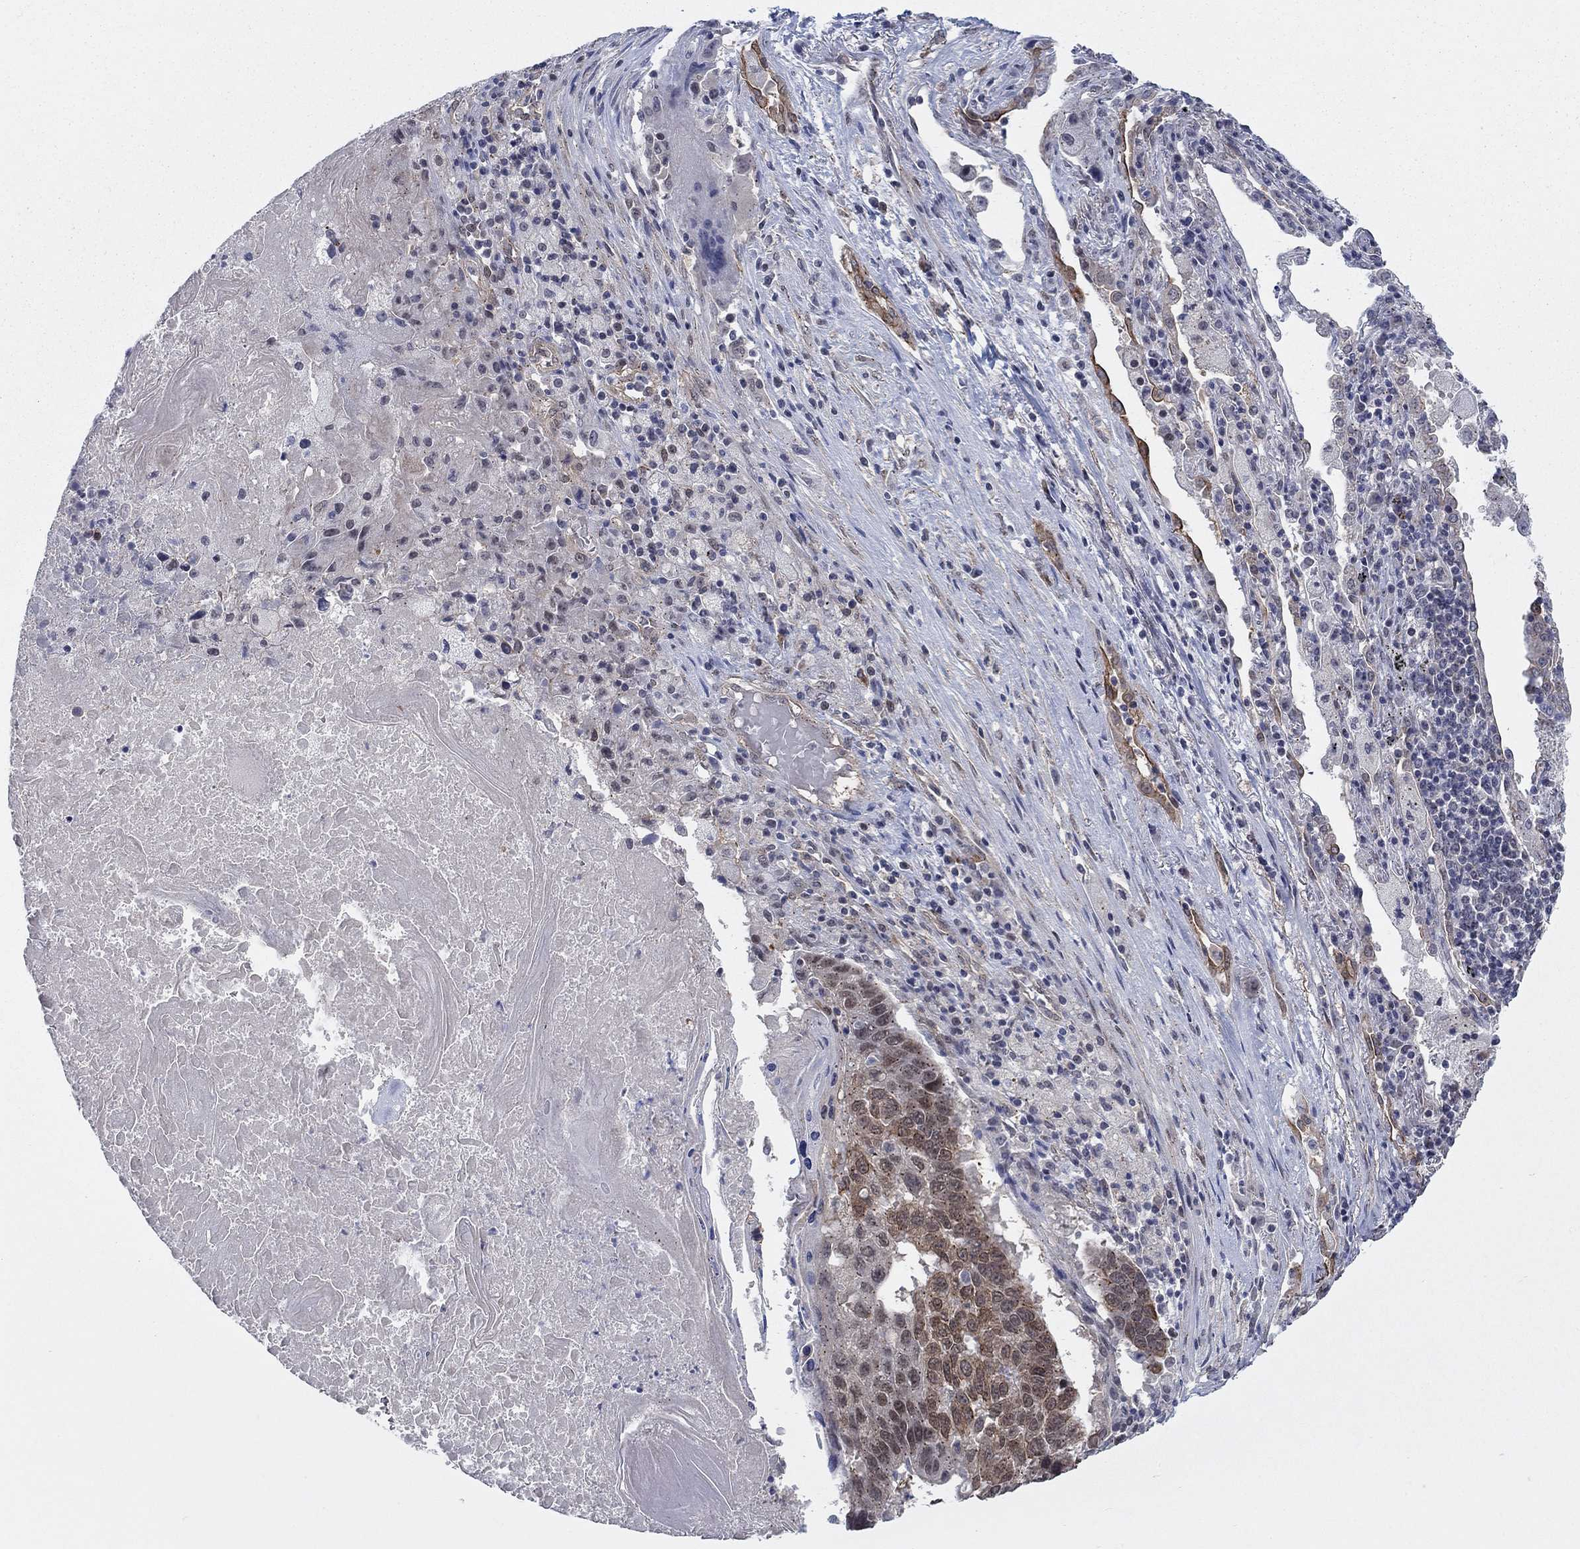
{"staining": {"intensity": "moderate", "quantity": "25%-75%", "location": "cytoplasmic/membranous"}, "tissue": "lung cancer", "cell_type": "Tumor cells", "image_type": "cancer", "snomed": [{"axis": "morphology", "description": "Squamous cell carcinoma, NOS"}, {"axis": "topography", "description": "Lung"}], "caption": "About 25%-75% of tumor cells in human squamous cell carcinoma (lung) demonstrate moderate cytoplasmic/membranous protein staining as visualized by brown immunohistochemical staining.", "gene": "SH3RF1", "patient": {"sex": "male", "age": 73}}